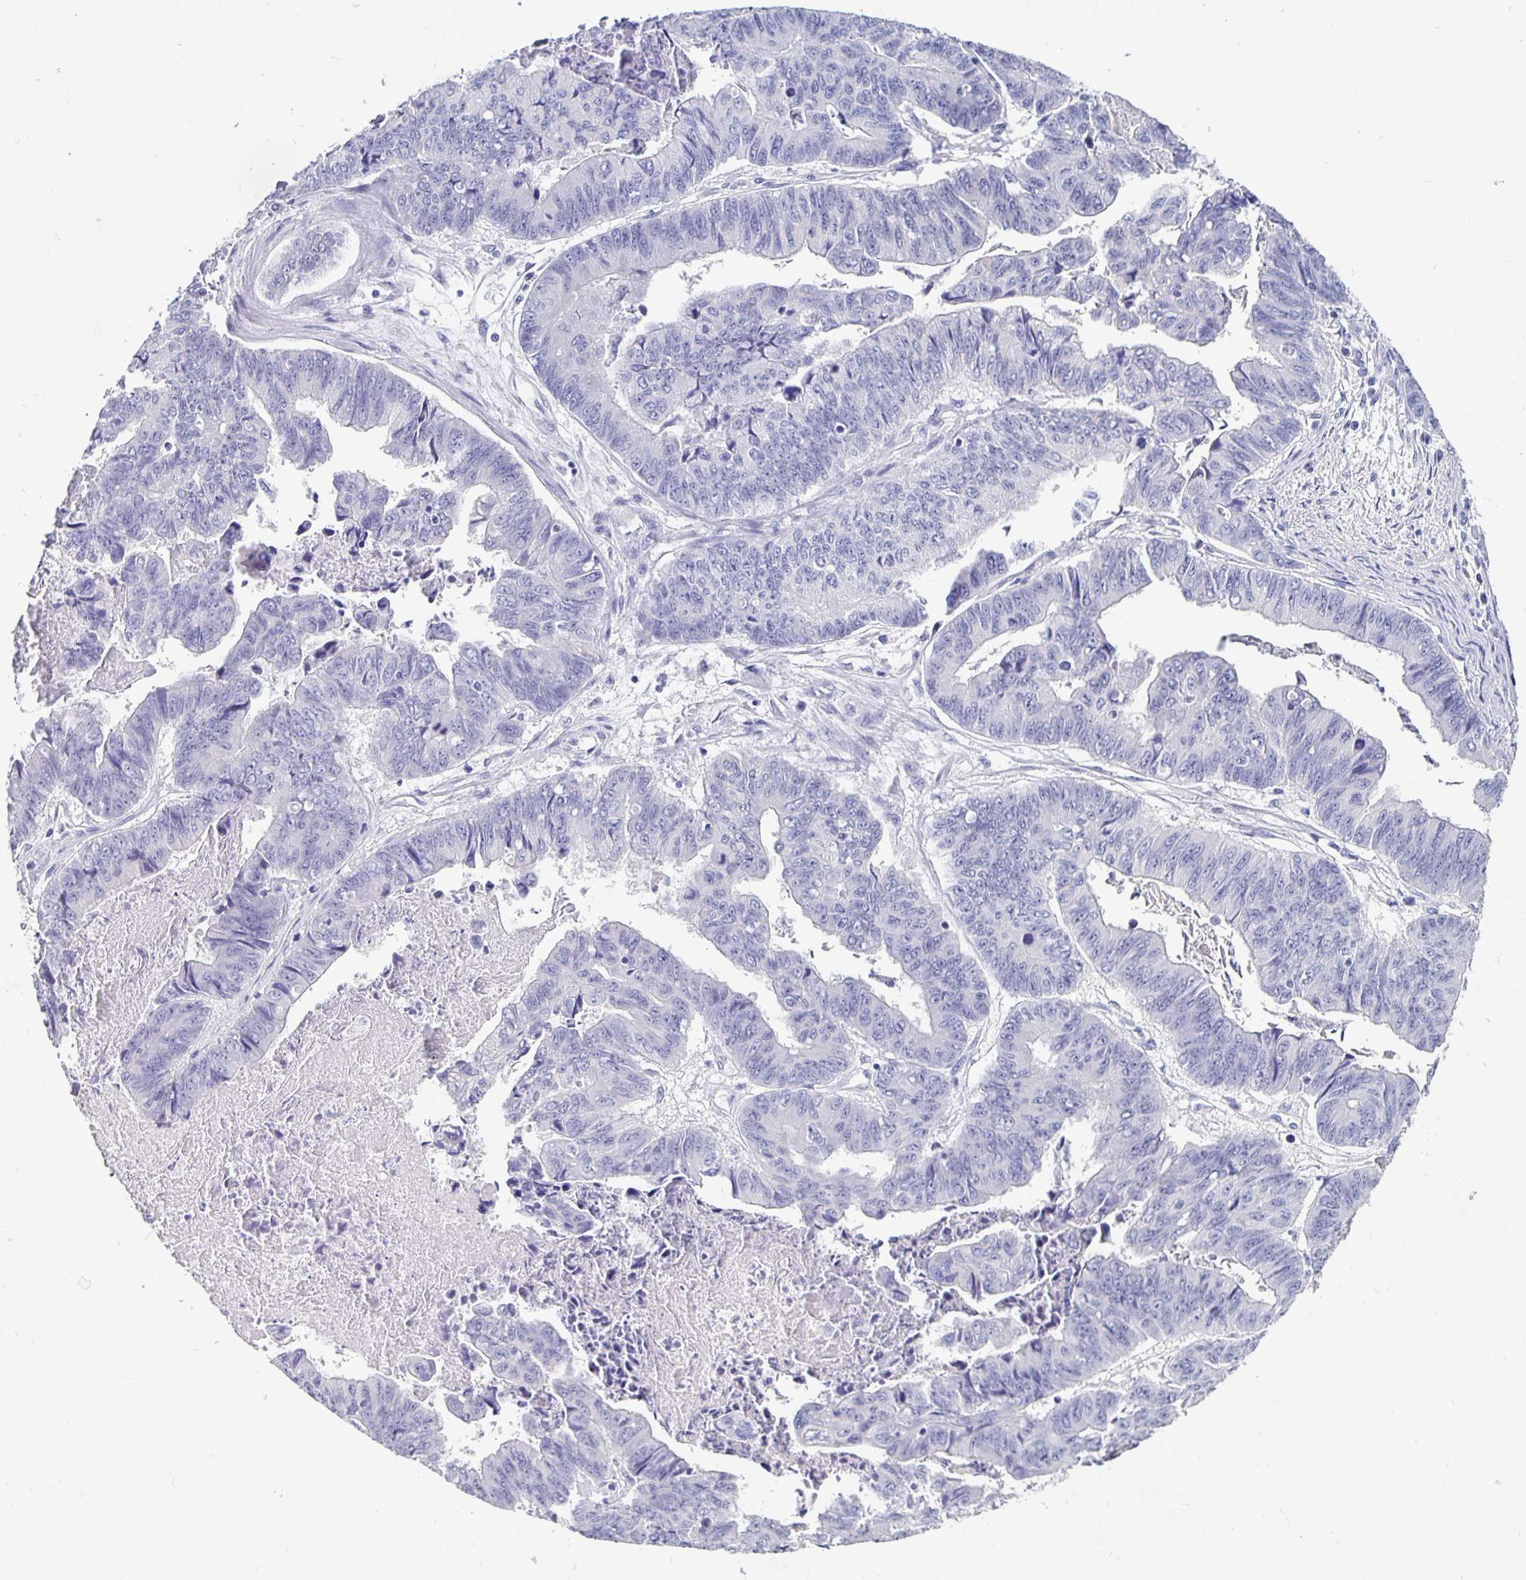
{"staining": {"intensity": "negative", "quantity": "none", "location": "none"}, "tissue": "stomach cancer", "cell_type": "Tumor cells", "image_type": "cancer", "snomed": [{"axis": "morphology", "description": "Adenocarcinoma, NOS"}, {"axis": "topography", "description": "Stomach, lower"}], "caption": "This is an immunohistochemistry photomicrograph of adenocarcinoma (stomach). There is no positivity in tumor cells.", "gene": "ODF3B", "patient": {"sex": "male", "age": 77}}